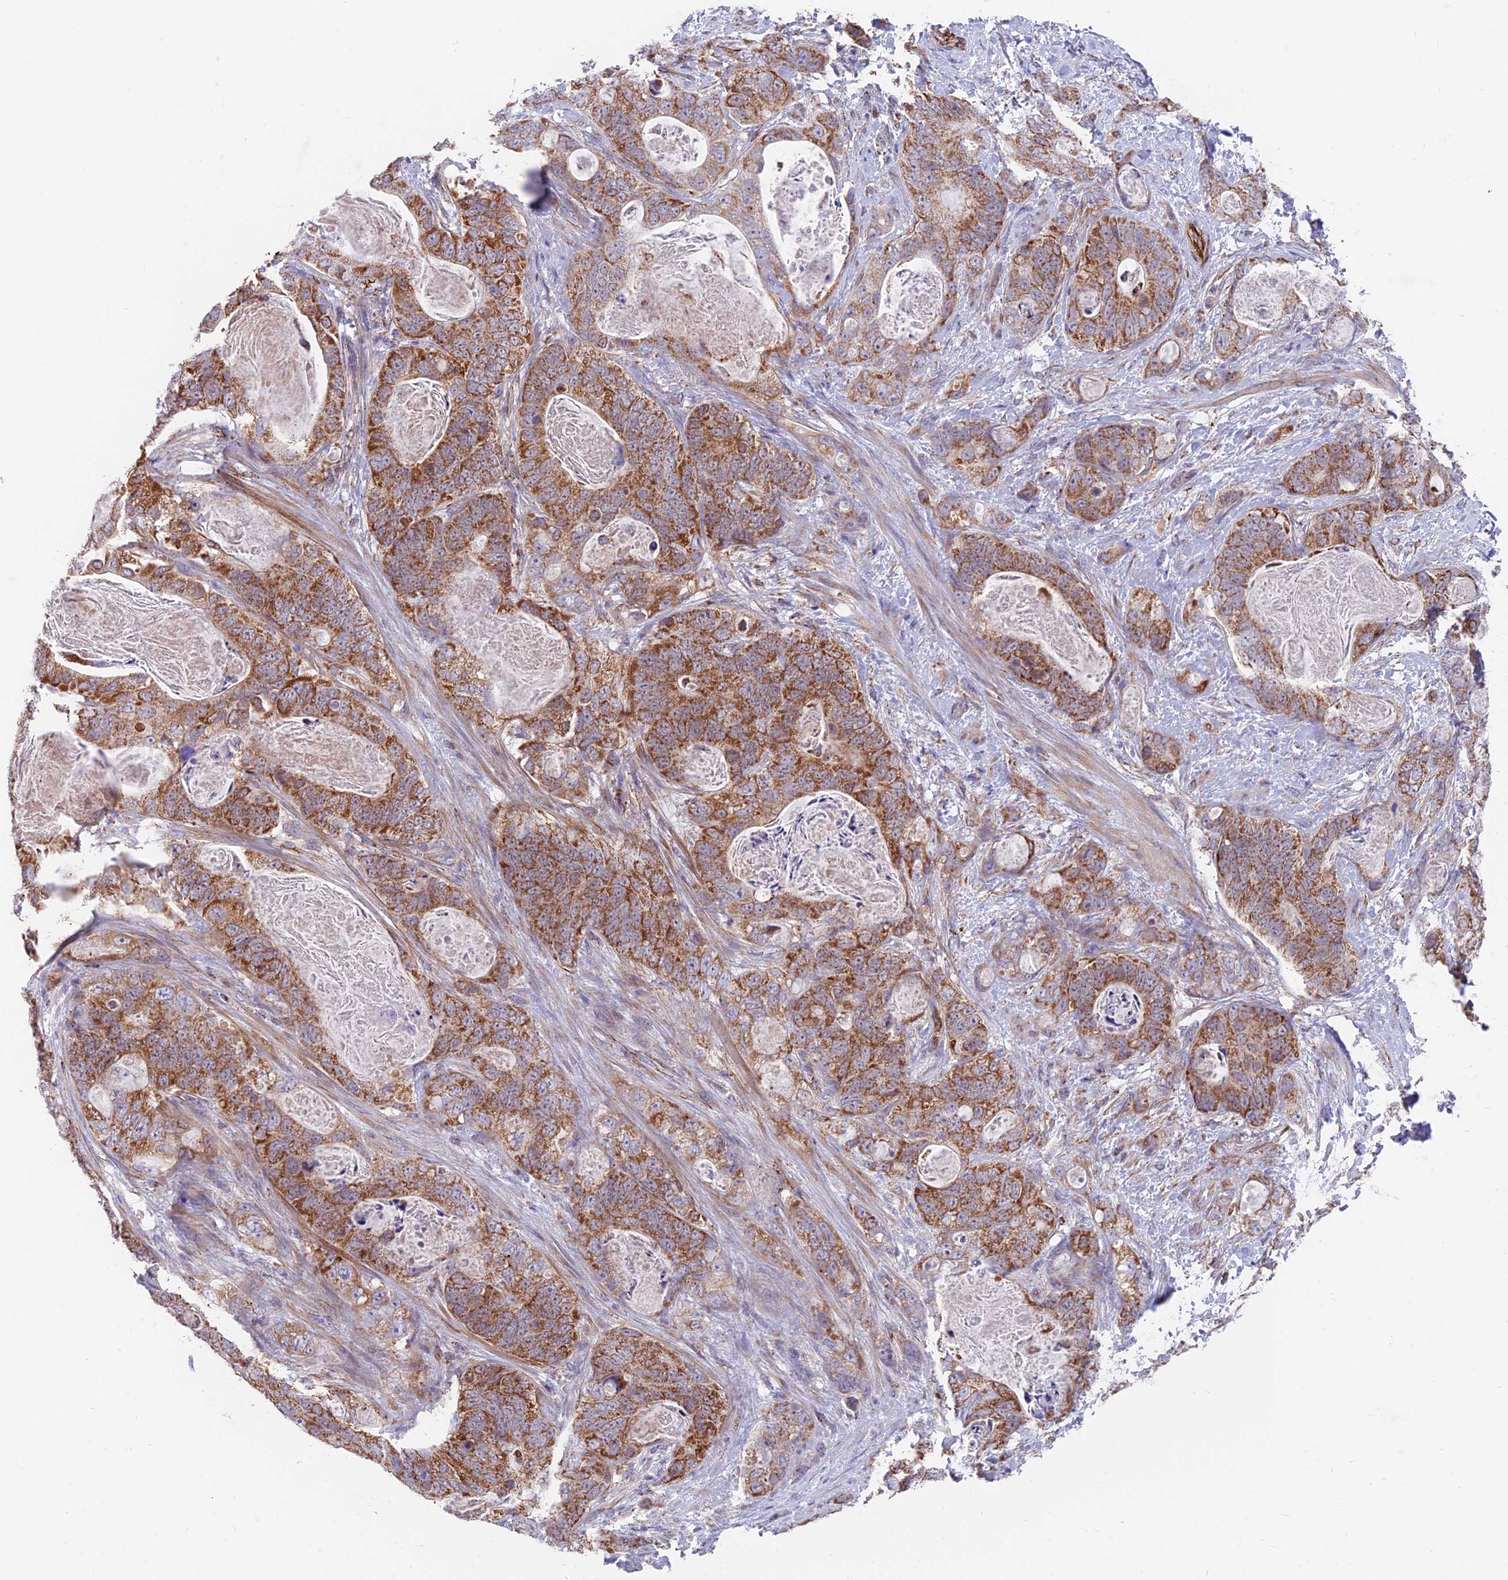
{"staining": {"intensity": "strong", "quantity": ">75%", "location": "cytoplasmic/membranous"}, "tissue": "stomach cancer", "cell_type": "Tumor cells", "image_type": "cancer", "snomed": [{"axis": "morphology", "description": "Normal tissue, NOS"}, {"axis": "morphology", "description": "Adenocarcinoma, NOS"}, {"axis": "topography", "description": "Stomach"}], "caption": "Protein positivity by IHC demonstrates strong cytoplasmic/membranous positivity in about >75% of tumor cells in adenocarcinoma (stomach).", "gene": "TIGD6", "patient": {"sex": "female", "age": 89}}